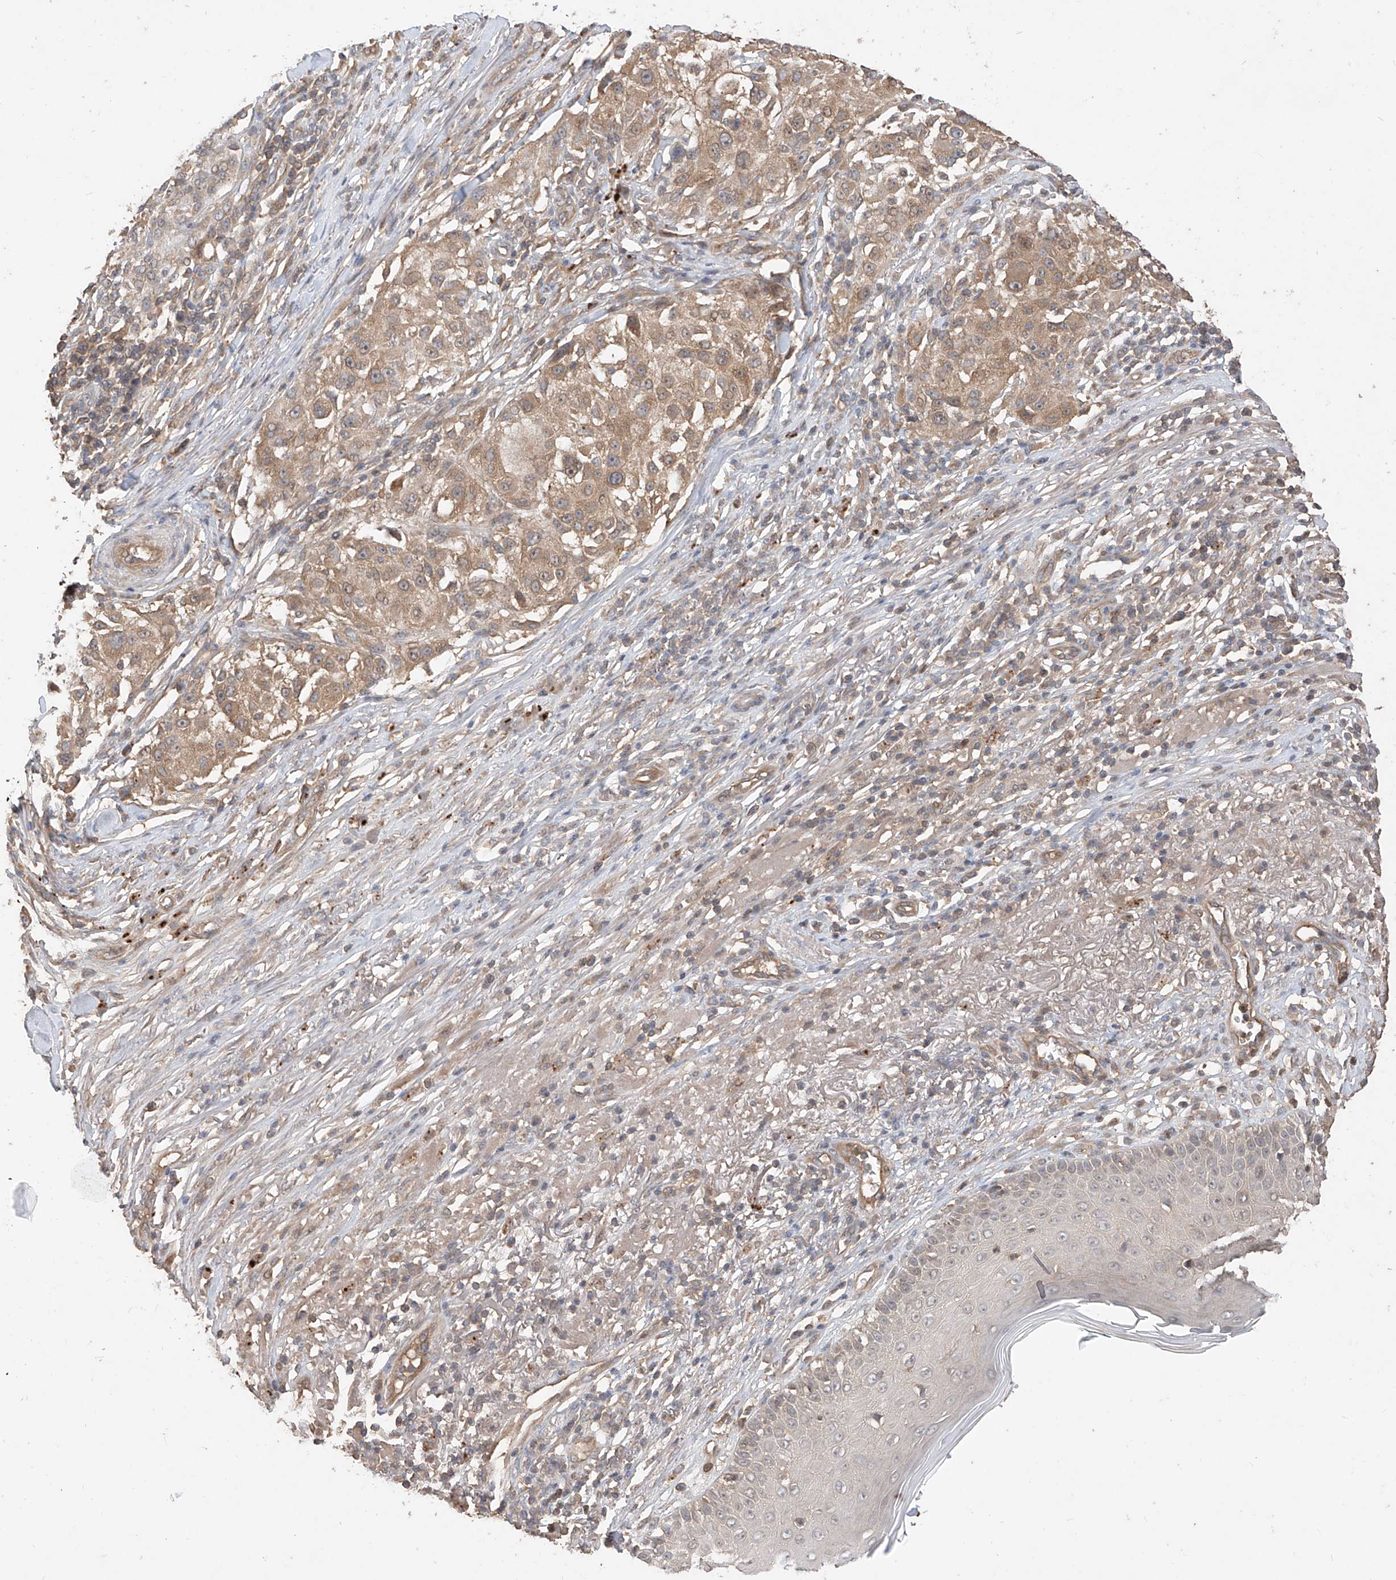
{"staining": {"intensity": "moderate", "quantity": ">75%", "location": "cytoplasmic/membranous"}, "tissue": "melanoma", "cell_type": "Tumor cells", "image_type": "cancer", "snomed": [{"axis": "morphology", "description": "Necrosis, NOS"}, {"axis": "morphology", "description": "Malignant melanoma, NOS"}, {"axis": "topography", "description": "Skin"}], "caption": "Brown immunohistochemical staining in malignant melanoma exhibits moderate cytoplasmic/membranous staining in approximately >75% of tumor cells.", "gene": "CACNA2D4", "patient": {"sex": "female", "age": 87}}